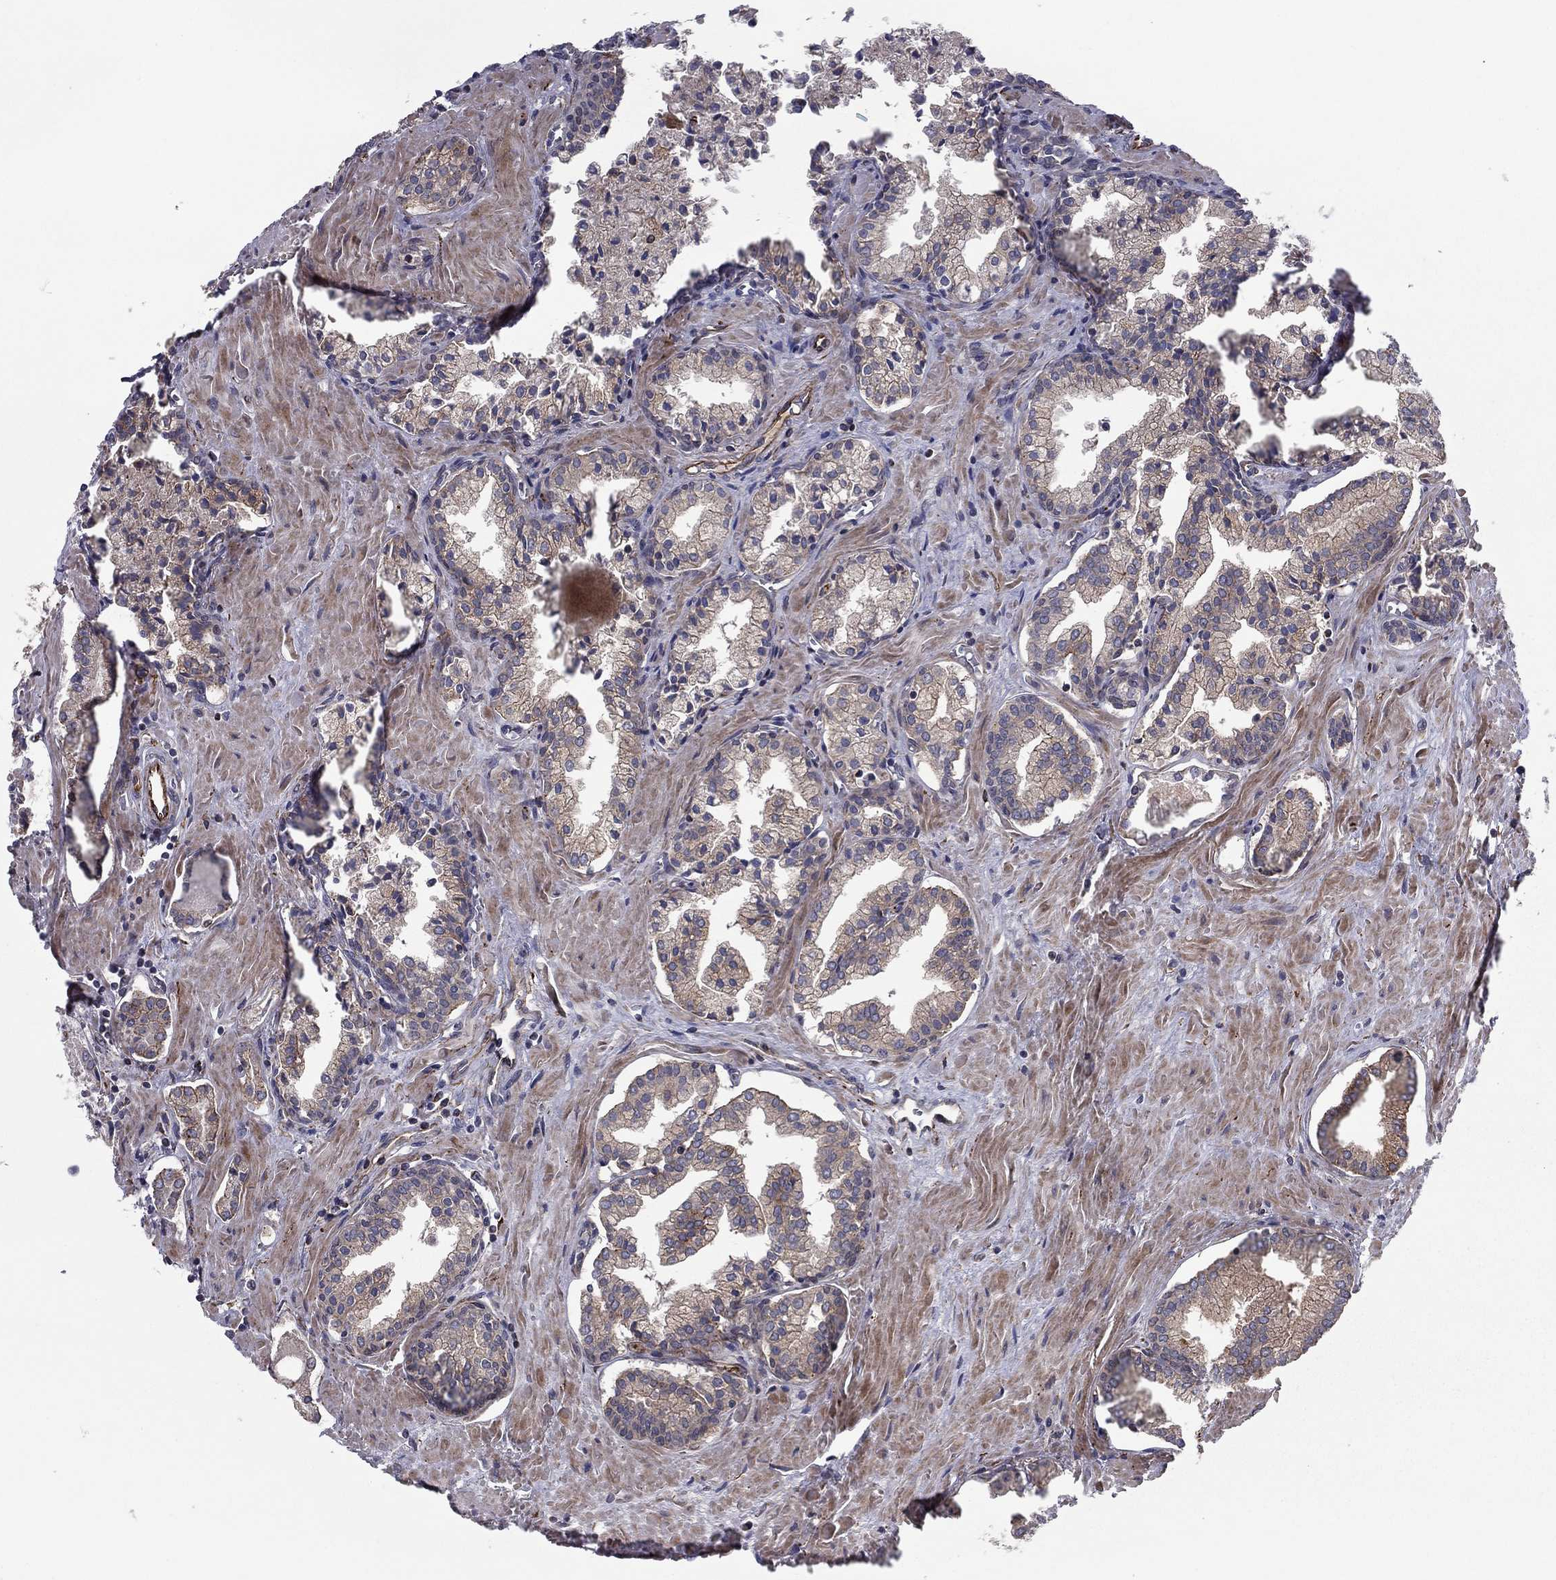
{"staining": {"intensity": "weak", "quantity": "25%-75%", "location": "cytoplasmic/membranous"}, "tissue": "prostate cancer", "cell_type": "Tumor cells", "image_type": "cancer", "snomed": [{"axis": "morphology", "description": "Adenocarcinoma, NOS"}, {"axis": "topography", "description": "Prostate and seminal vesicle, NOS"}, {"axis": "topography", "description": "Prostate"}], "caption": "DAB (3,3'-diaminobenzidine) immunohistochemical staining of human prostate adenocarcinoma shows weak cytoplasmic/membranous protein staining in about 25%-75% of tumor cells. The staining is performed using DAB (3,3'-diaminobenzidine) brown chromogen to label protein expression. The nuclei are counter-stained blue using hematoxylin.", "gene": "CLSTN1", "patient": {"sex": "male", "age": 44}}